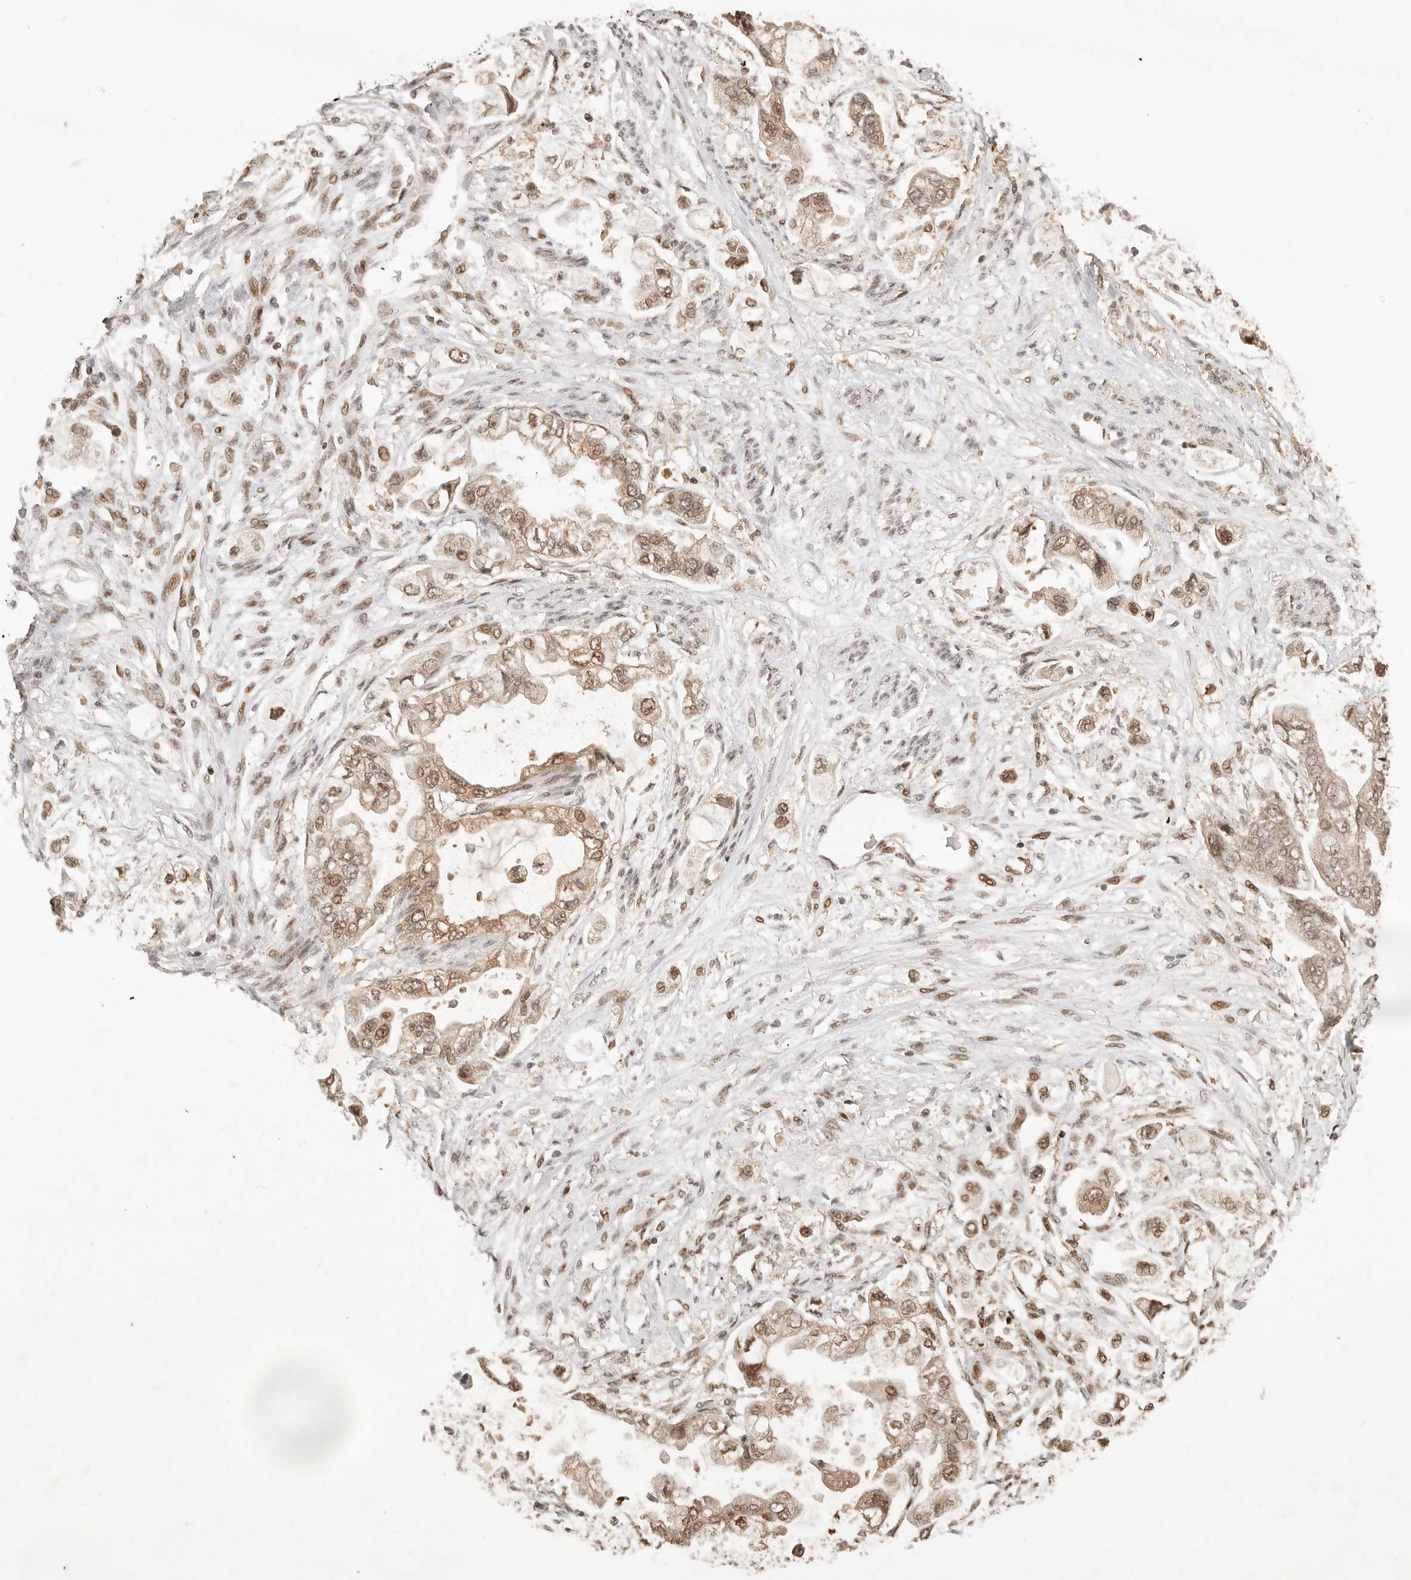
{"staining": {"intensity": "moderate", "quantity": ">75%", "location": "cytoplasmic/membranous,nuclear"}, "tissue": "stomach cancer", "cell_type": "Tumor cells", "image_type": "cancer", "snomed": [{"axis": "morphology", "description": "Adenocarcinoma, NOS"}, {"axis": "topography", "description": "Stomach"}], "caption": "A photomicrograph of stomach adenocarcinoma stained for a protein exhibits moderate cytoplasmic/membranous and nuclear brown staining in tumor cells.", "gene": "NPAS2", "patient": {"sex": "male", "age": 62}}